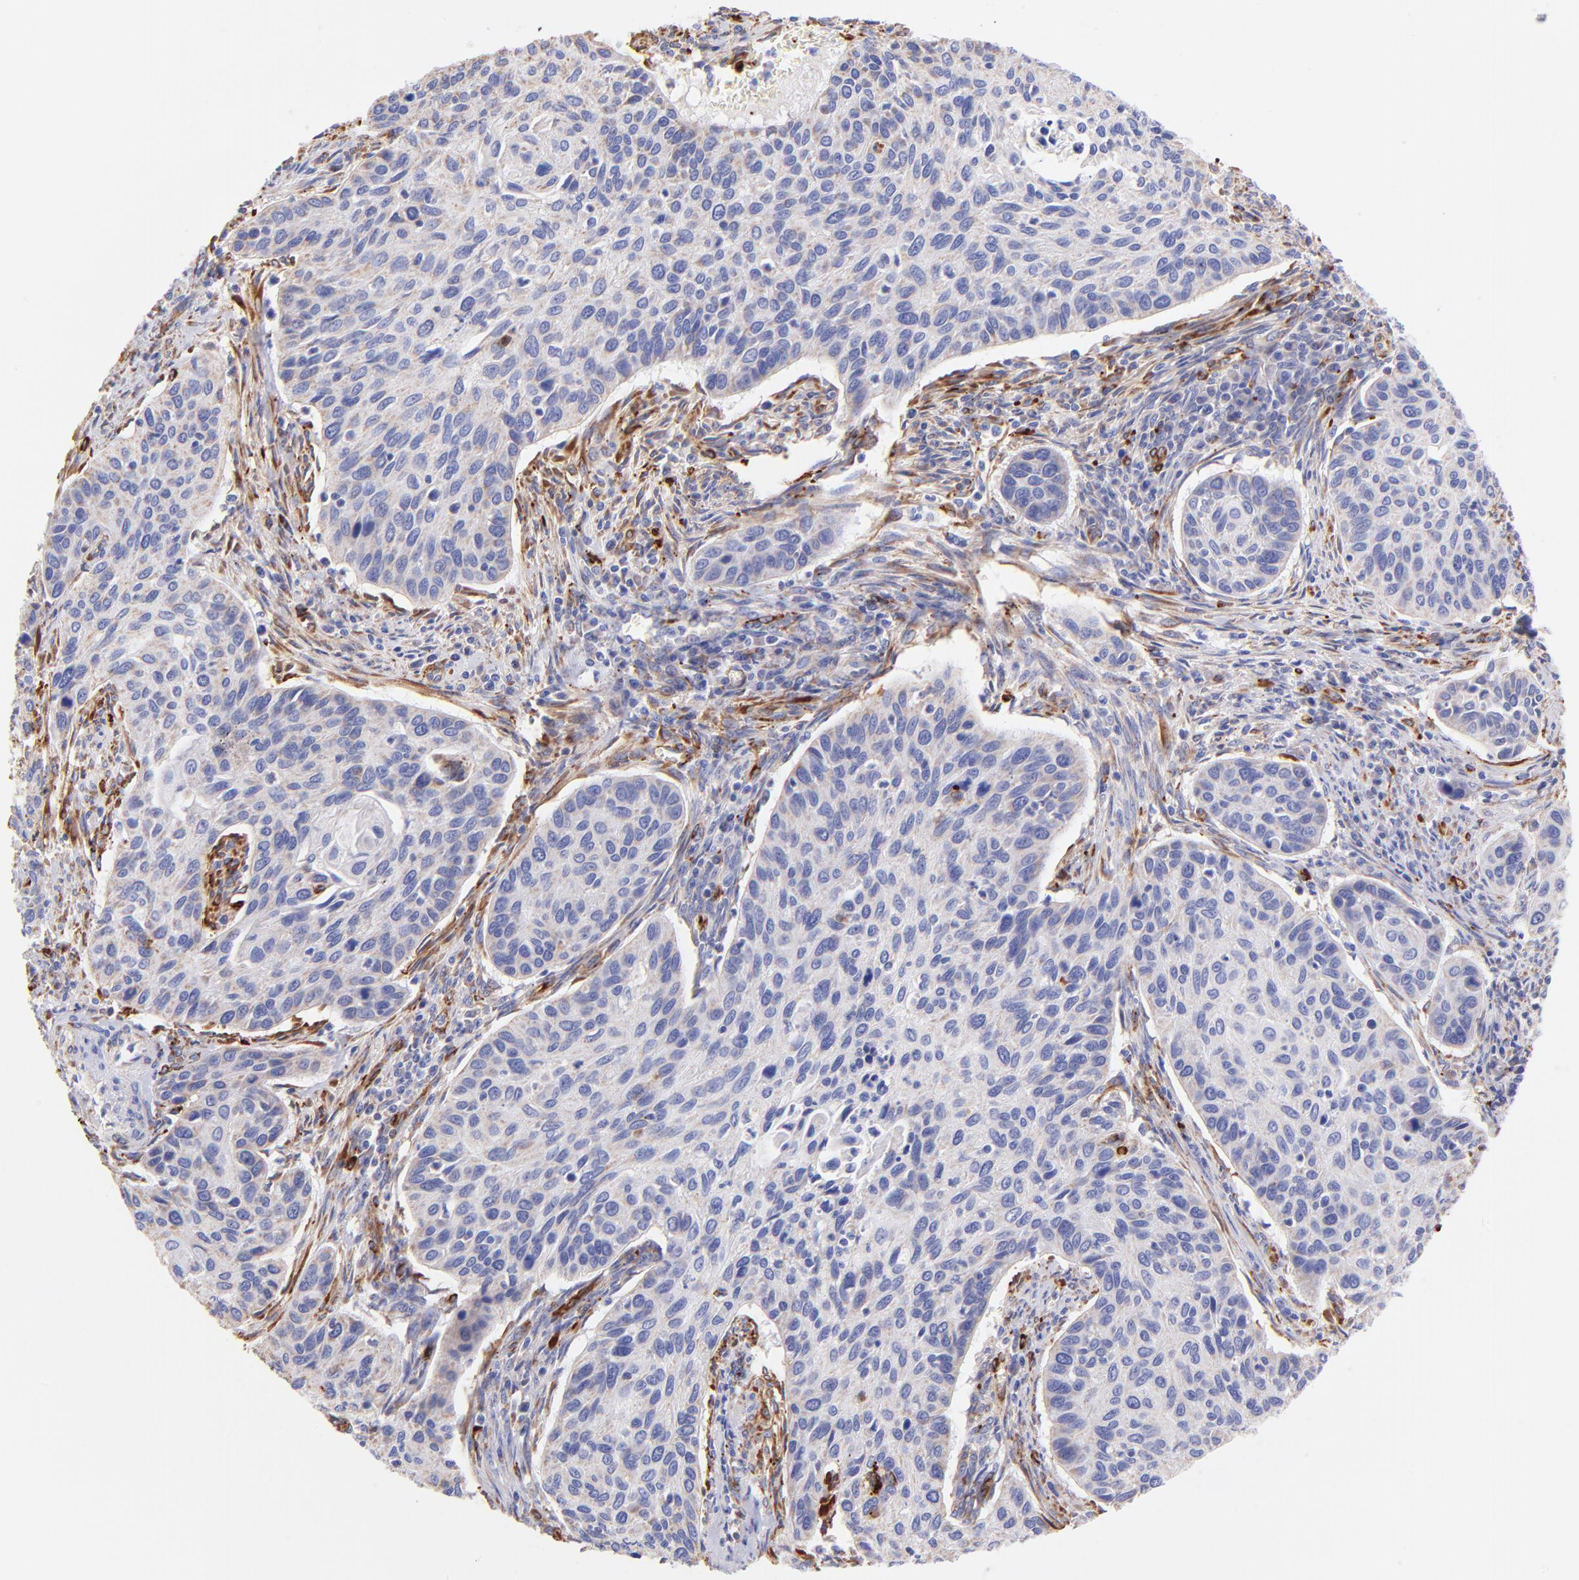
{"staining": {"intensity": "negative", "quantity": "none", "location": "none"}, "tissue": "cervical cancer", "cell_type": "Tumor cells", "image_type": "cancer", "snomed": [{"axis": "morphology", "description": "Squamous cell carcinoma, NOS"}, {"axis": "topography", "description": "Cervix"}], "caption": "An immunohistochemistry micrograph of cervical squamous cell carcinoma is shown. There is no staining in tumor cells of cervical squamous cell carcinoma.", "gene": "SPARC", "patient": {"sex": "female", "age": 57}}